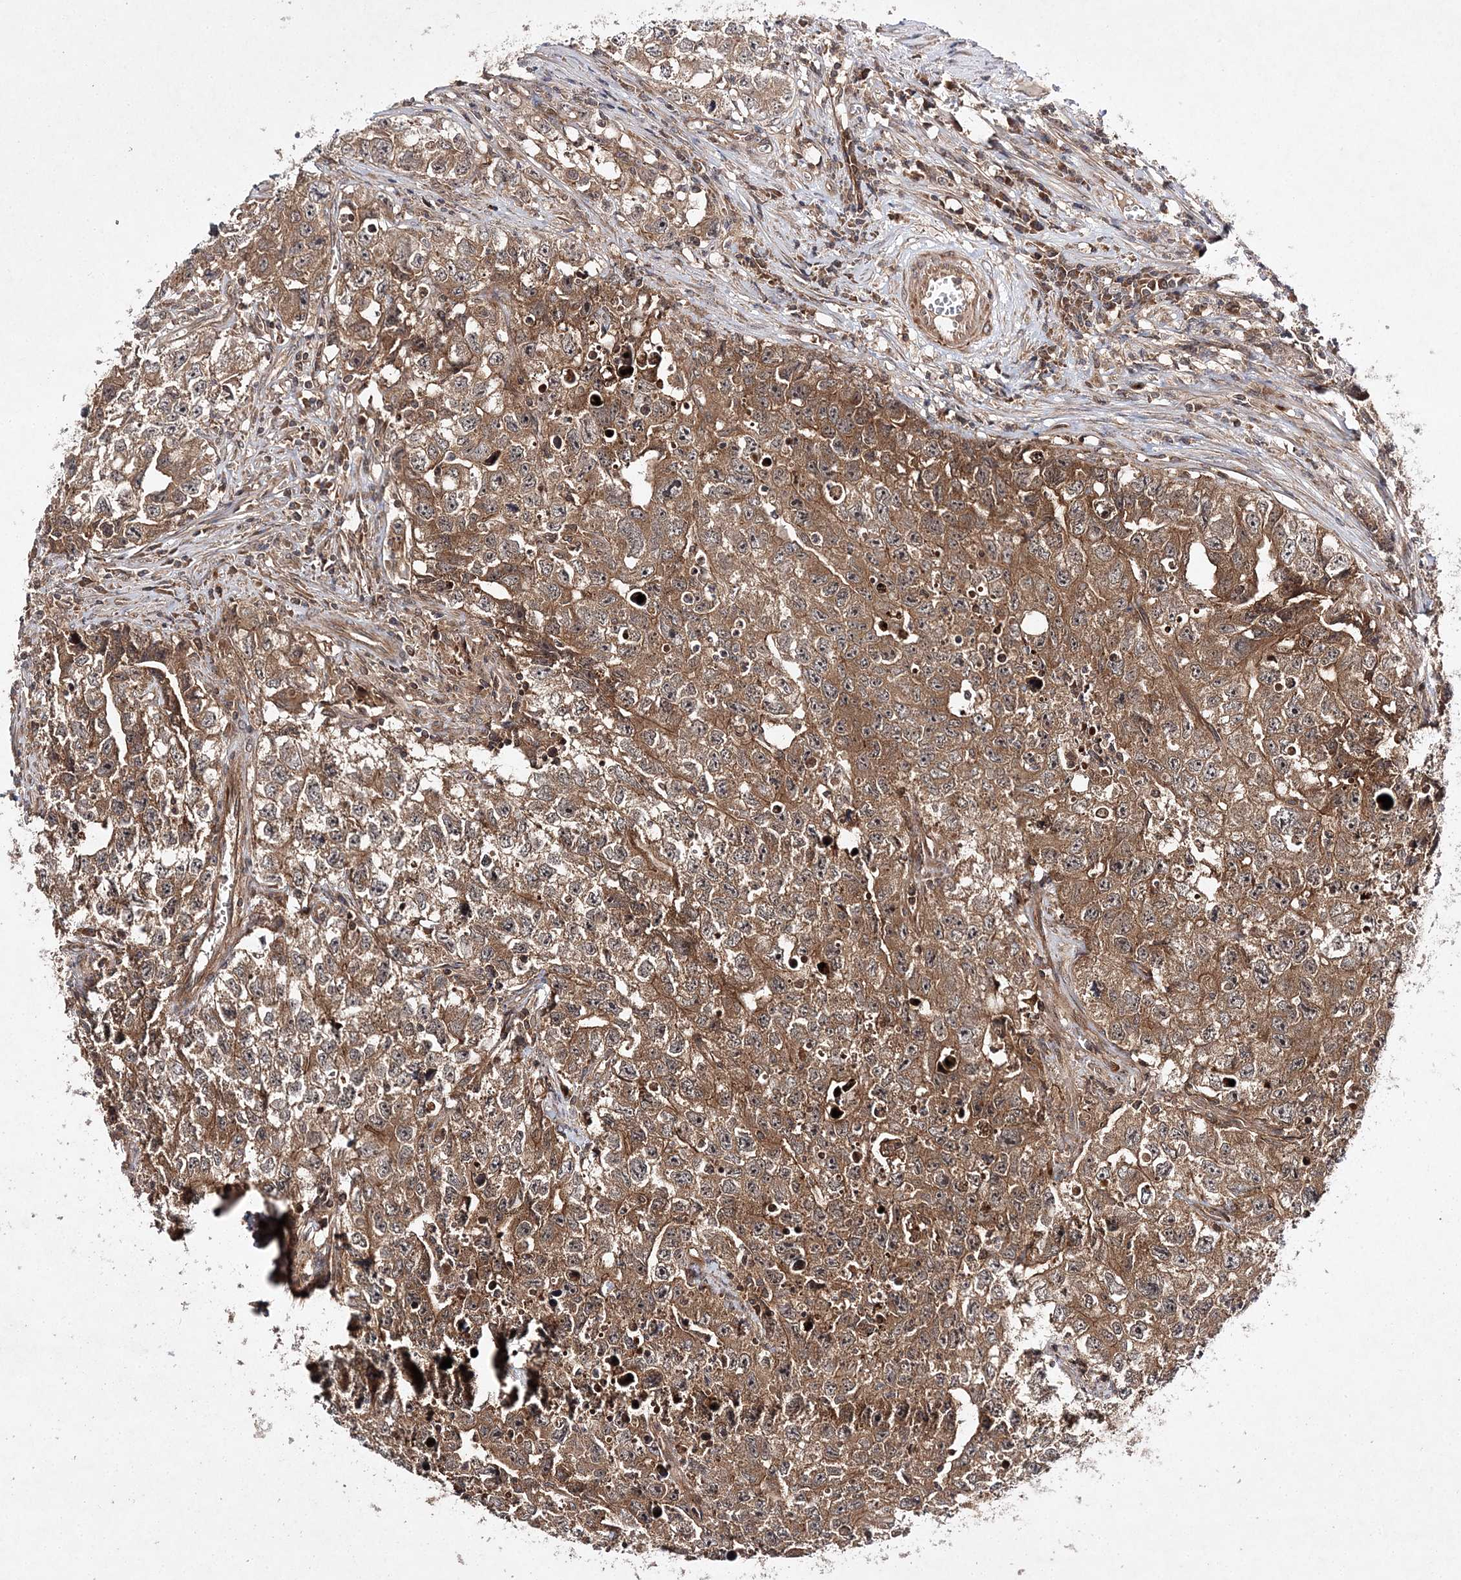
{"staining": {"intensity": "moderate", "quantity": ">75%", "location": "cytoplasmic/membranous"}, "tissue": "testis cancer", "cell_type": "Tumor cells", "image_type": "cancer", "snomed": [{"axis": "morphology", "description": "Seminoma, NOS"}, {"axis": "morphology", "description": "Carcinoma, Embryonal, NOS"}, {"axis": "topography", "description": "Testis"}], "caption": "This photomicrograph demonstrates immunohistochemistry (IHC) staining of seminoma (testis), with medium moderate cytoplasmic/membranous staining in approximately >75% of tumor cells.", "gene": "TMEM9B", "patient": {"sex": "male", "age": 43}}